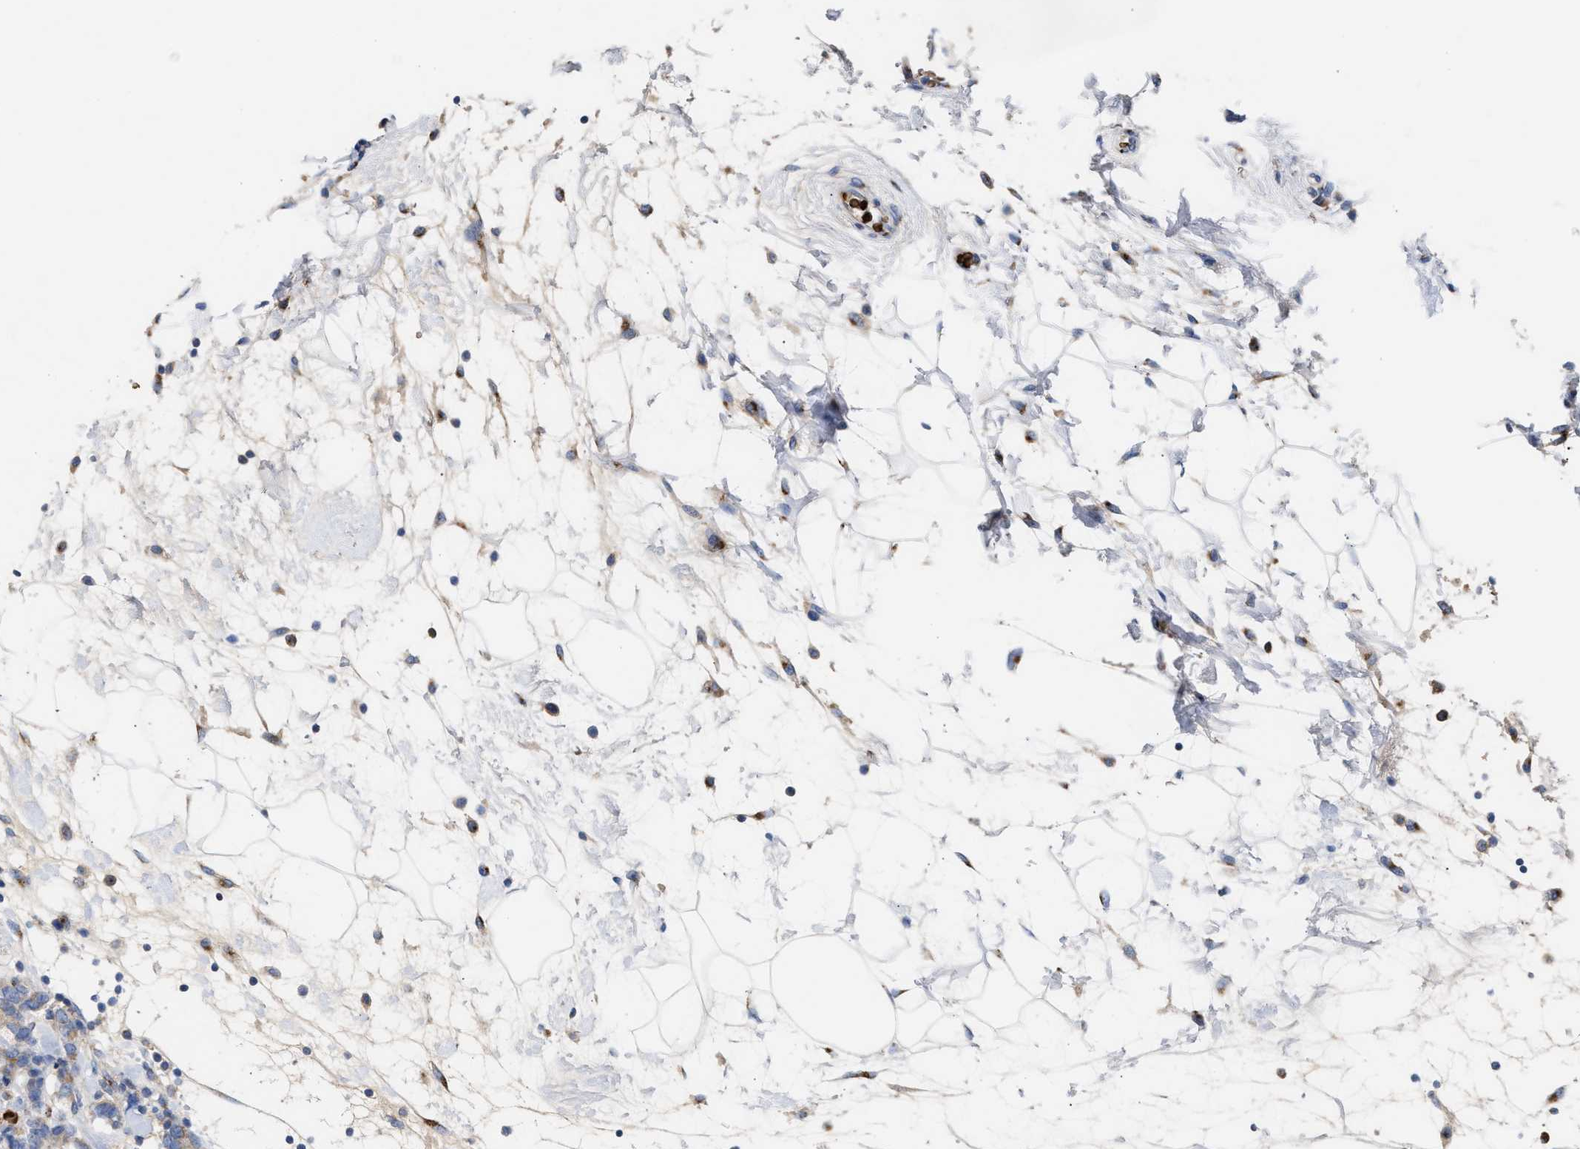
{"staining": {"intensity": "weak", "quantity": "25%-75%", "location": "cytoplasmic/membranous"}, "tissue": "breast cancer", "cell_type": "Tumor cells", "image_type": "cancer", "snomed": [{"axis": "morphology", "description": "Lobular carcinoma"}, {"axis": "topography", "description": "Breast"}], "caption": "Tumor cells show low levels of weak cytoplasmic/membranous expression in about 25%-75% of cells in human lobular carcinoma (breast). The protein of interest is stained brown, and the nuclei are stained in blue (DAB (3,3'-diaminobenzidine) IHC with brightfield microscopy, high magnification).", "gene": "CCL2", "patient": {"sex": "female", "age": 59}}